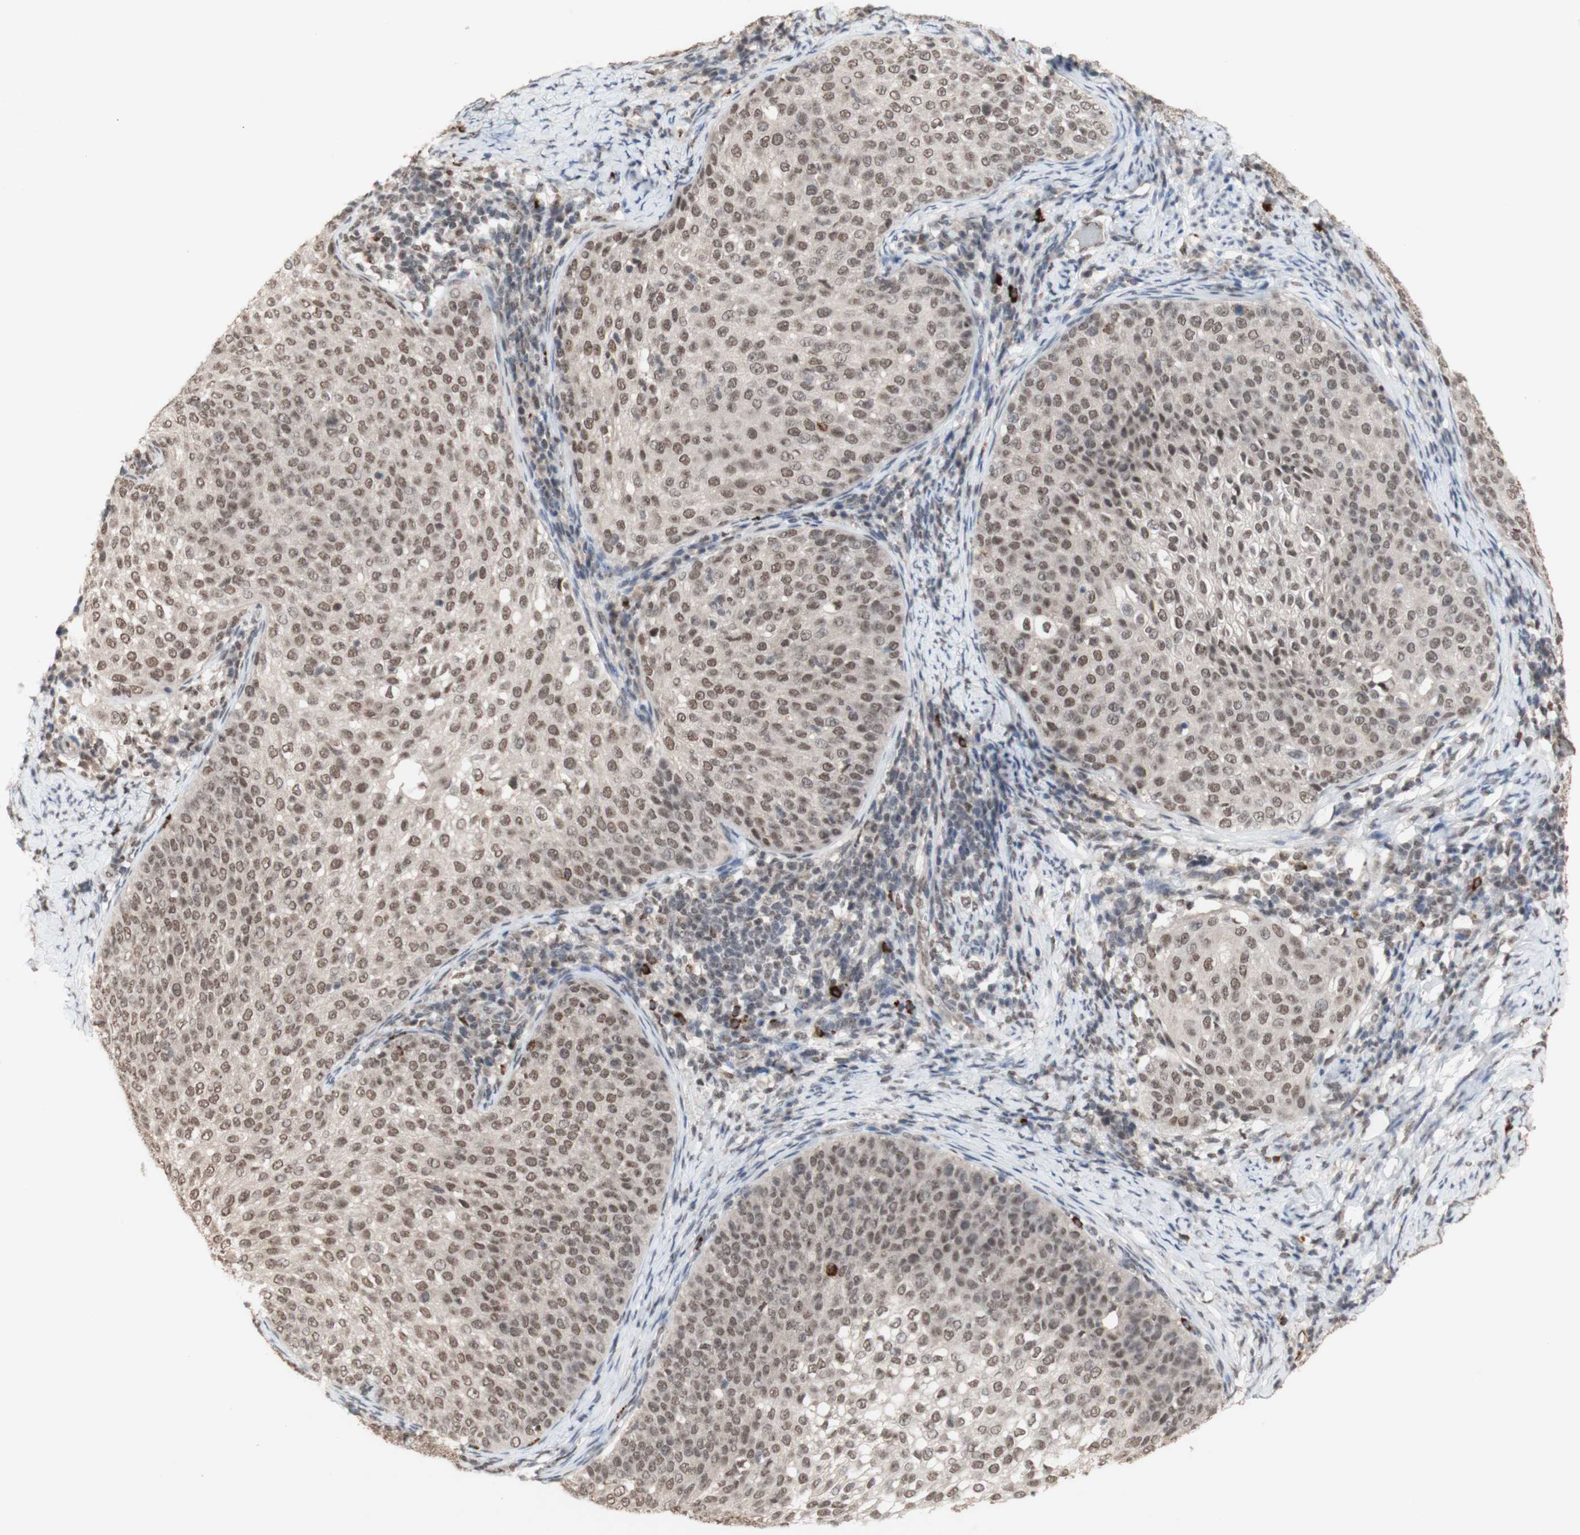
{"staining": {"intensity": "weak", "quantity": ">75%", "location": "nuclear"}, "tissue": "cervical cancer", "cell_type": "Tumor cells", "image_type": "cancer", "snomed": [{"axis": "morphology", "description": "Squamous cell carcinoma, NOS"}, {"axis": "topography", "description": "Cervix"}], "caption": "This image demonstrates cervical cancer (squamous cell carcinoma) stained with immunohistochemistry (IHC) to label a protein in brown. The nuclear of tumor cells show weak positivity for the protein. Nuclei are counter-stained blue.", "gene": "SFPQ", "patient": {"sex": "female", "age": 51}}